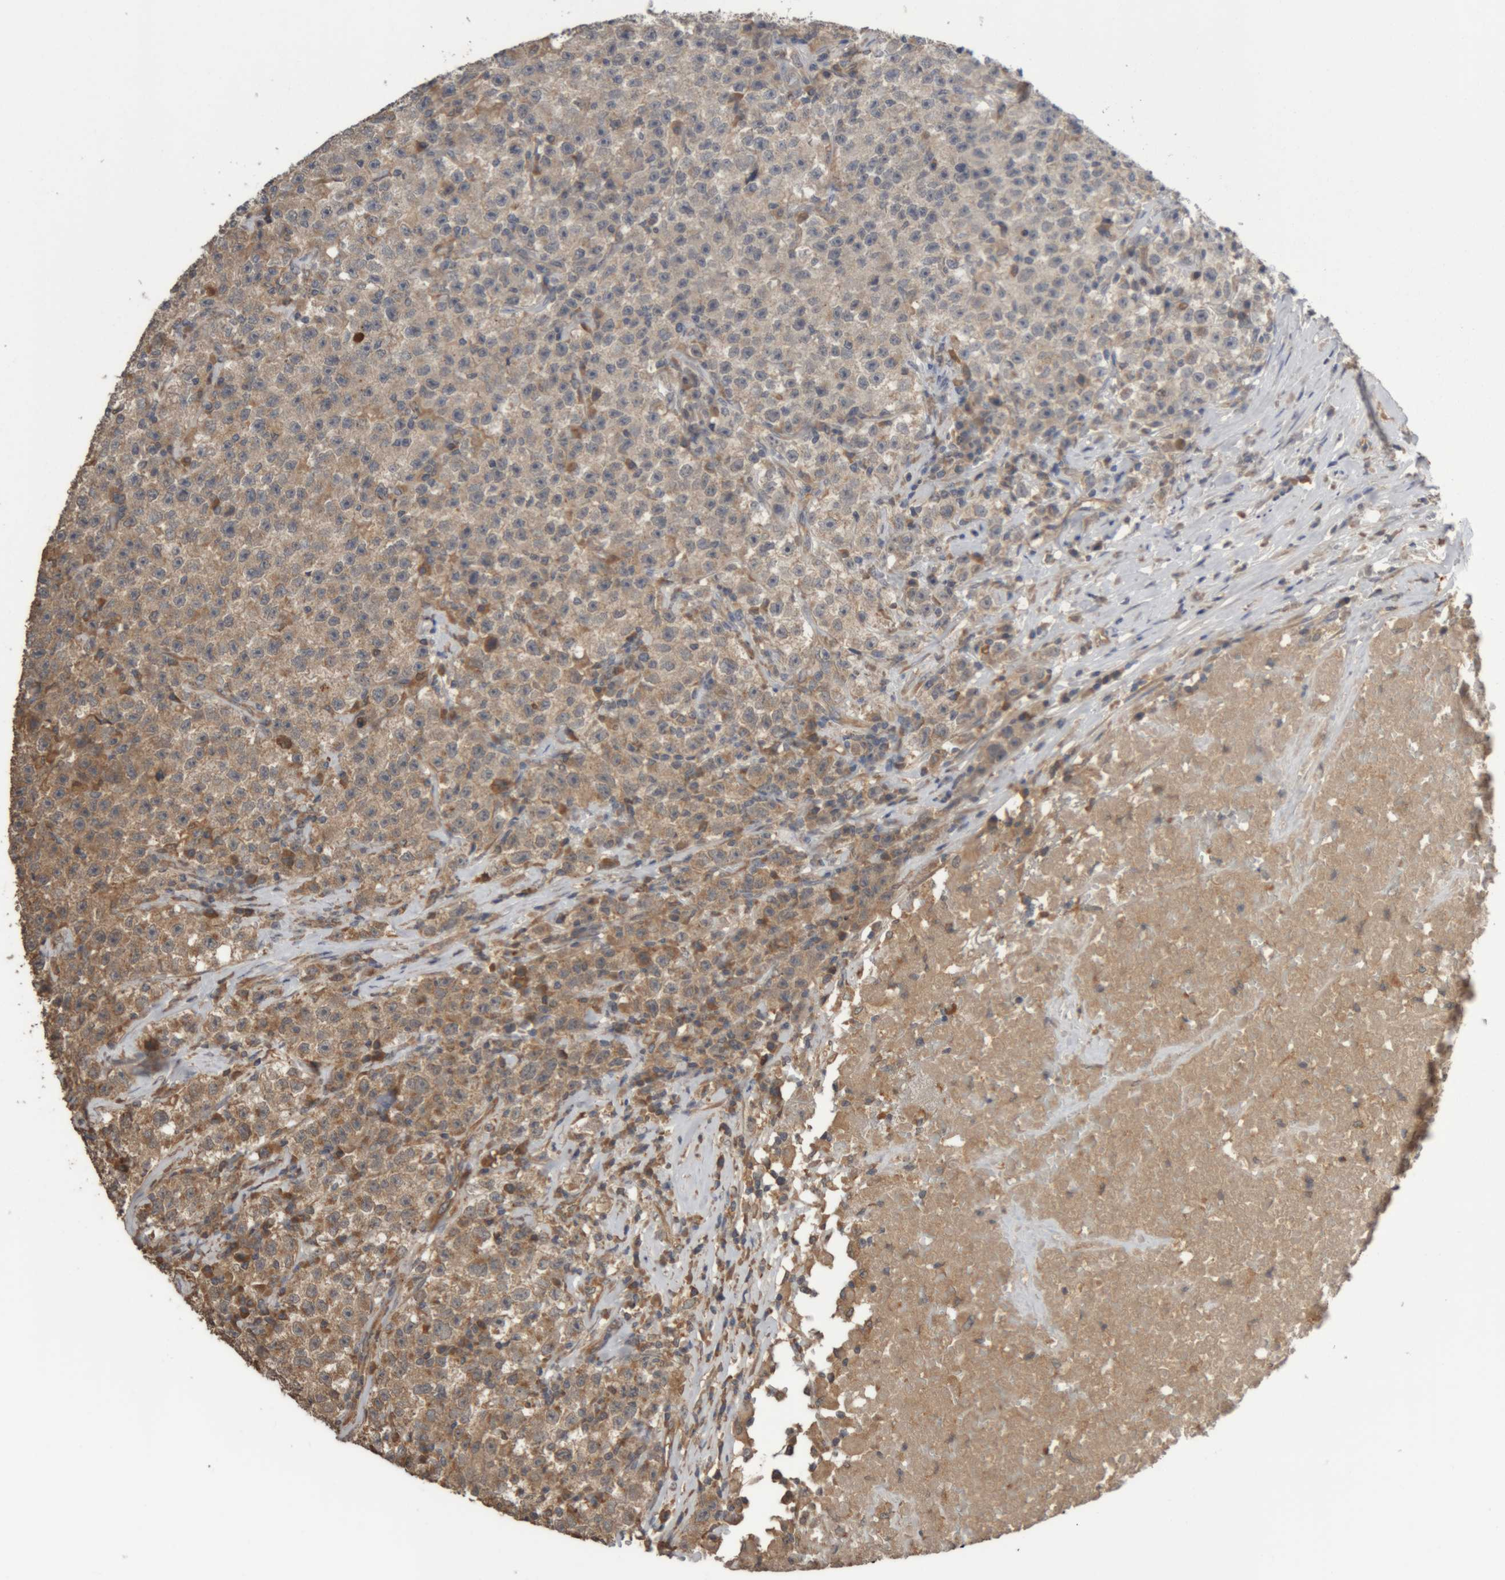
{"staining": {"intensity": "weak", "quantity": "25%-75%", "location": "cytoplasmic/membranous"}, "tissue": "testis cancer", "cell_type": "Tumor cells", "image_type": "cancer", "snomed": [{"axis": "morphology", "description": "Seminoma, NOS"}, {"axis": "topography", "description": "Testis"}], "caption": "Tumor cells show low levels of weak cytoplasmic/membranous expression in approximately 25%-75% of cells in testis cancer.", "gene": "TMED7", "patient": {"sex": "male", "age": 22}}